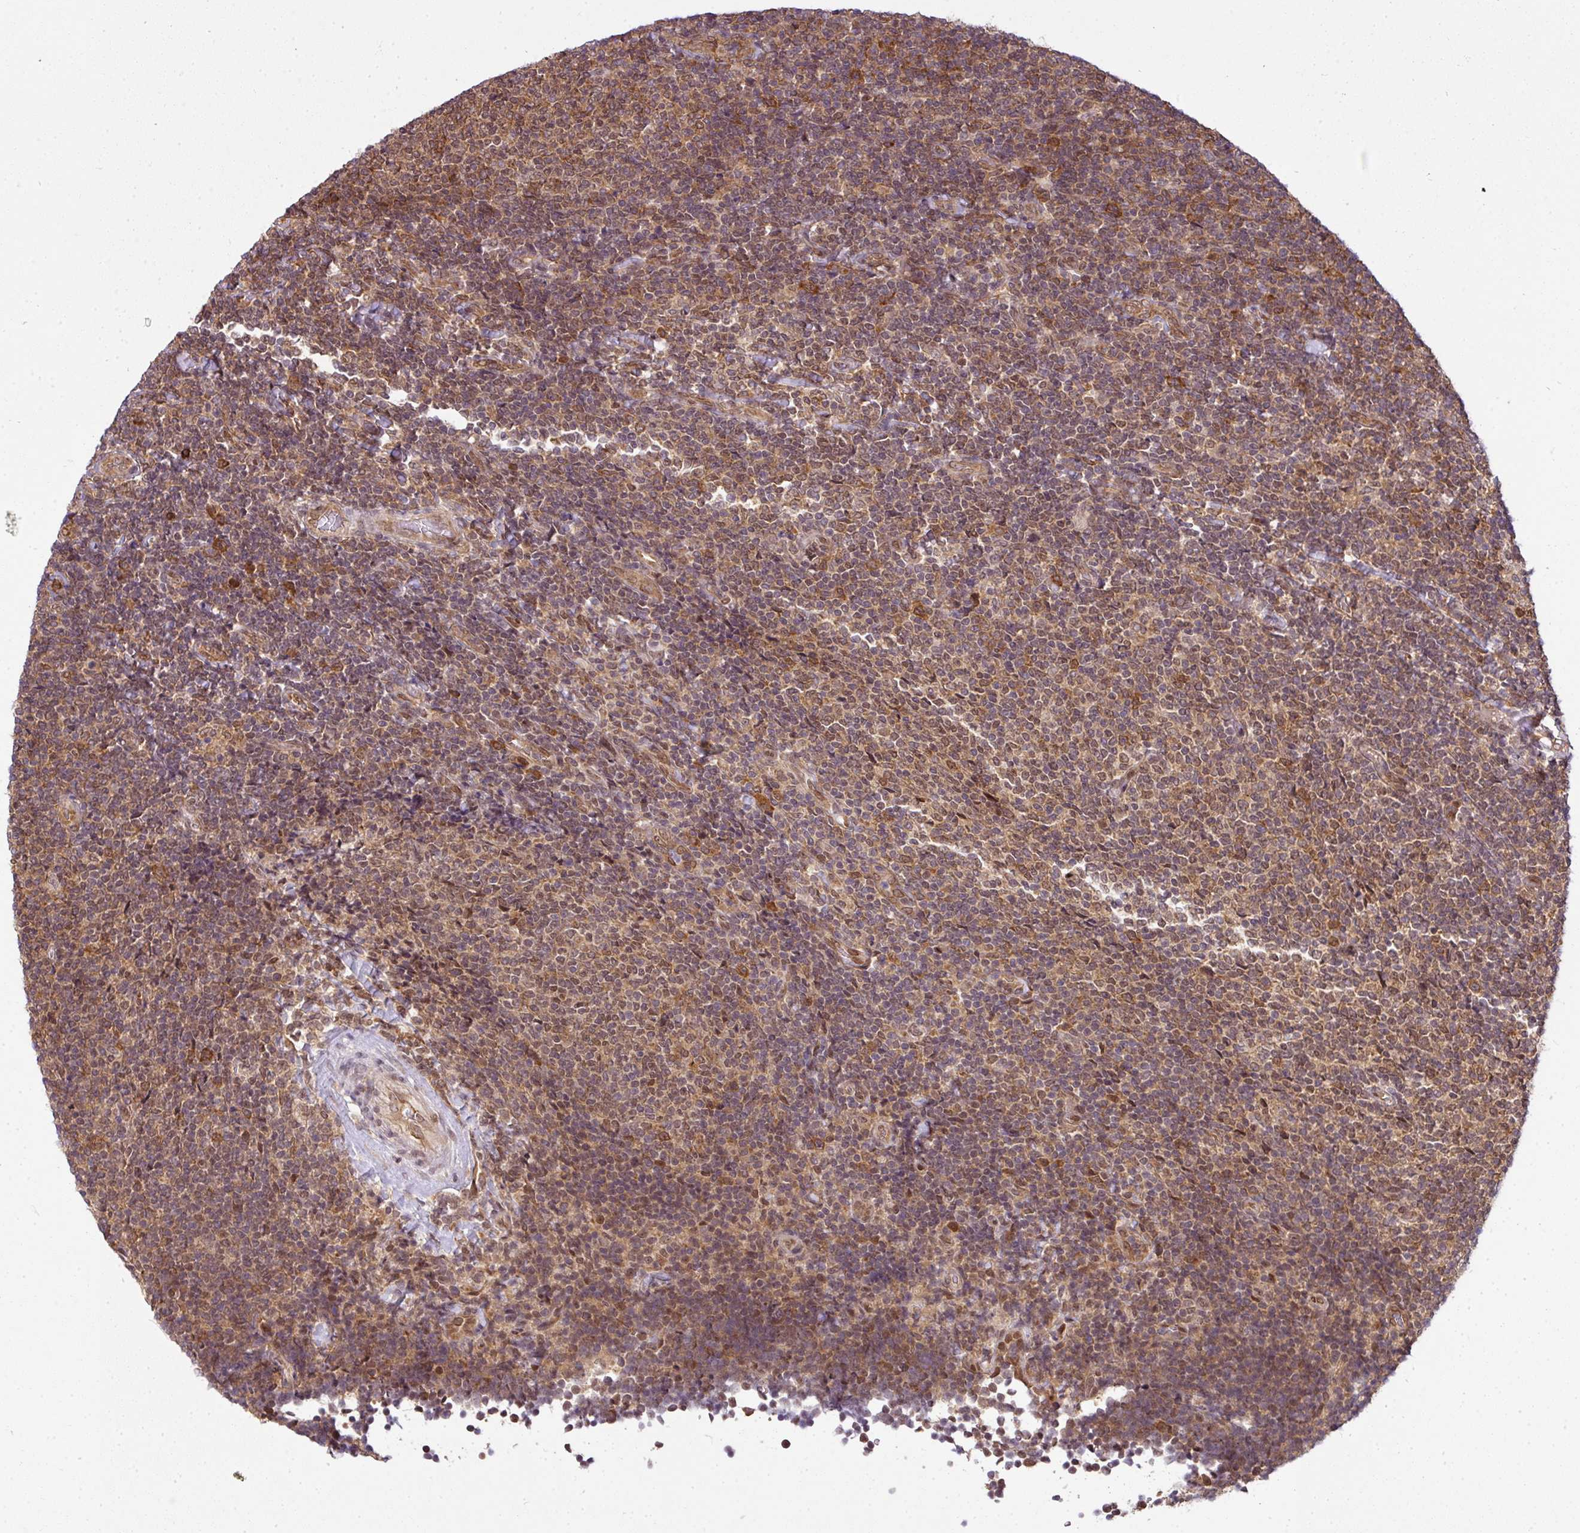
{"staining": {"intensity": "moderate", "quantity": ">75%", "location": "cytoplasmic/membranous,nuclear"}, "tissue": "lymphoma", "cell_type": "Tumor cells", "image_type": "cancer", "snomed": [{"axis": "morphology", "description": "Malignant lymphoma, non-Hodgkin's type, Low grade"}, {"axis": "topography", "description": "Lymph node"}], "caption": "Low-grade malignant lymphoma, non-Hodgkin's type stained with a protein marker reveals moderate staining in tumor cells.", "gene": "RBM4B", "patient": {"sex": "male", "age": 52}}